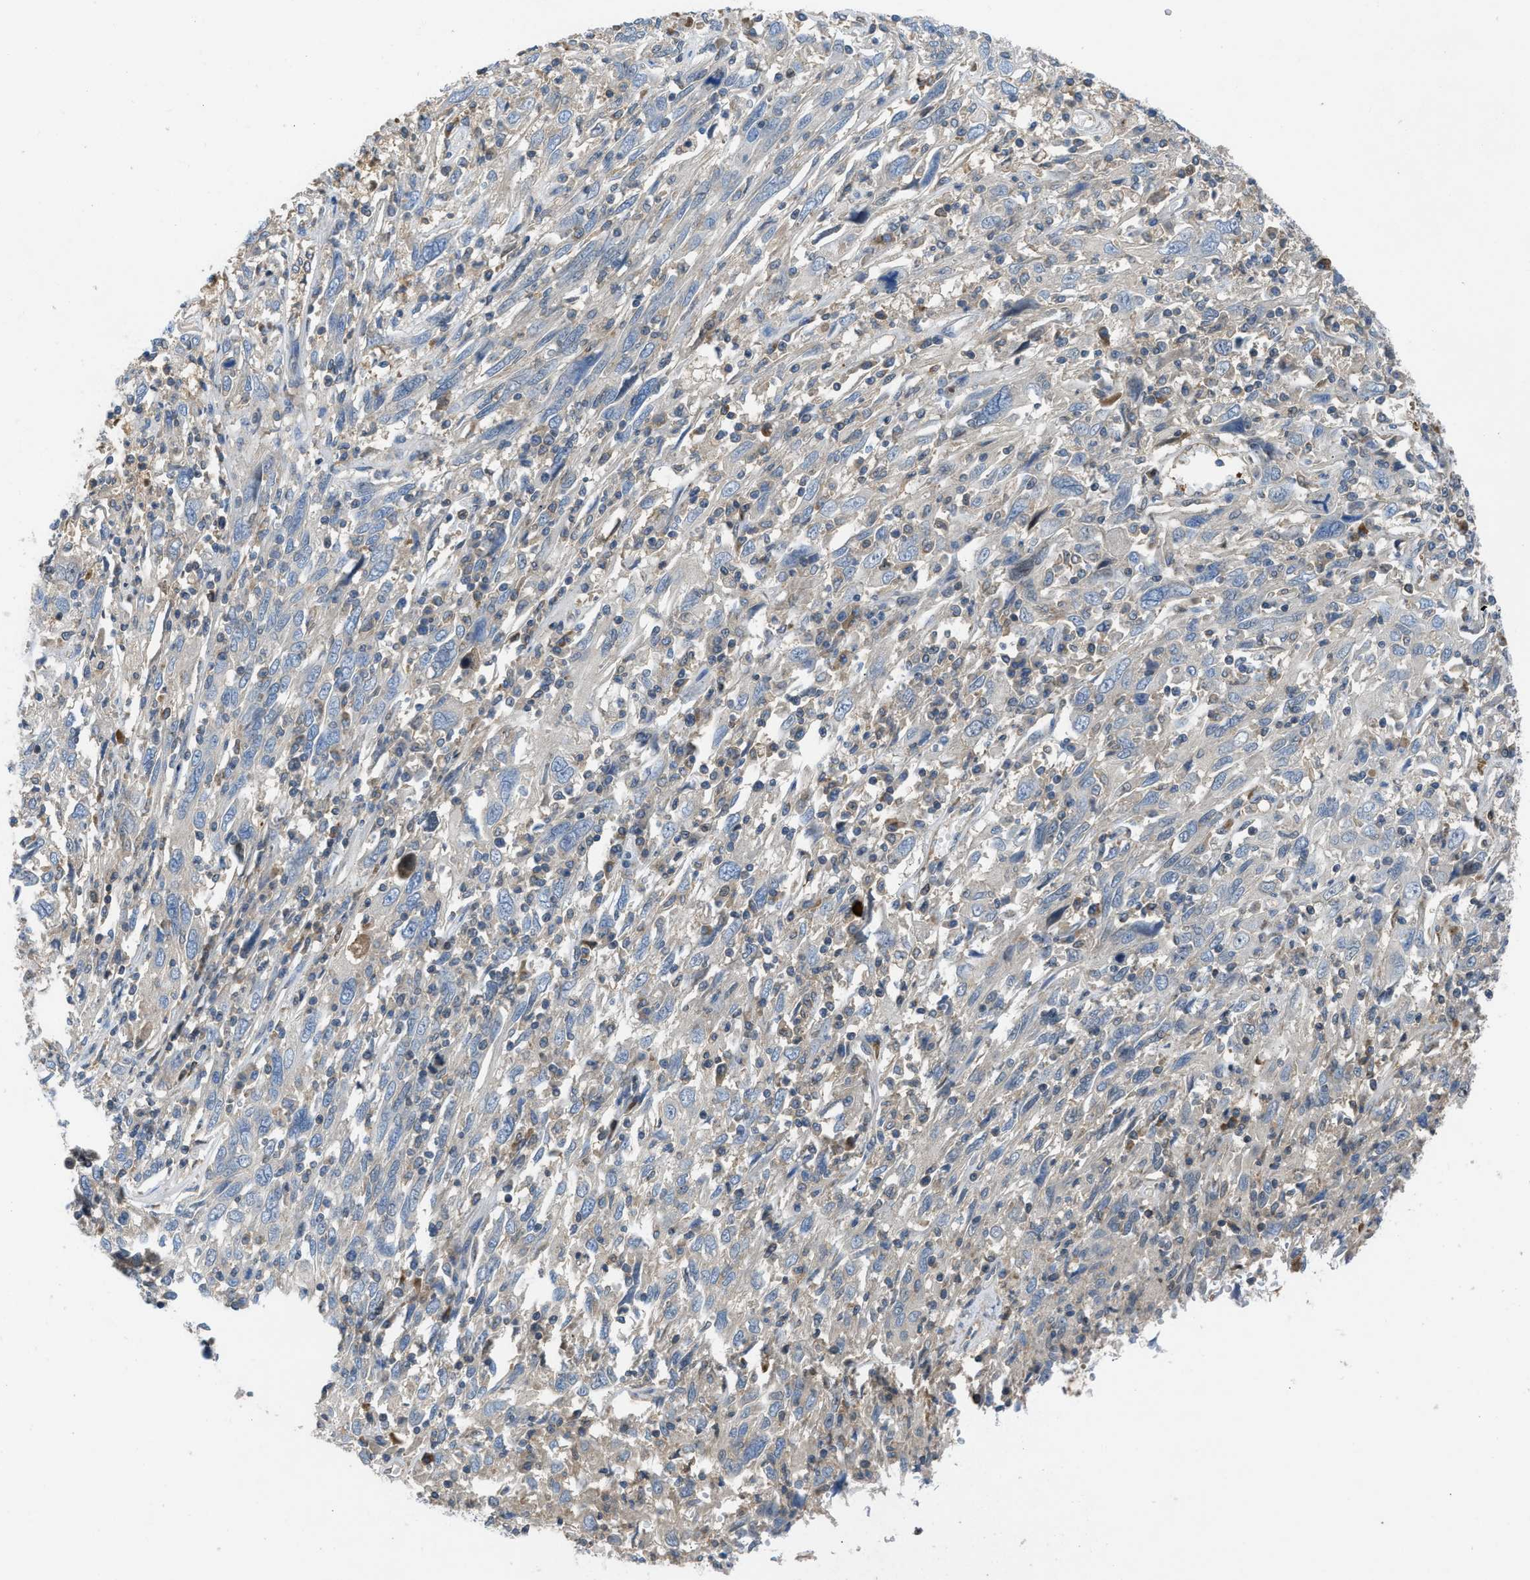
{"staining": {"intensity": "negative", "quantity": "none", "location": "none"}, "tissue": "cervical cancer", "cell_type": "Tumor cells", "image_type": "cancer", "snomed": [{"axis": "morphology", "description": "Squamous cell carcinoma, NOS"}, {"axis": "topography", "description": "Cervix"}], "caption": "Photomicrograph shows no significant protein positivity in tumor cells of cervical cancer (squamous cell carcinoma).", "gene": "ZNF251", "patient": {"sex": "female", "age": 46}}